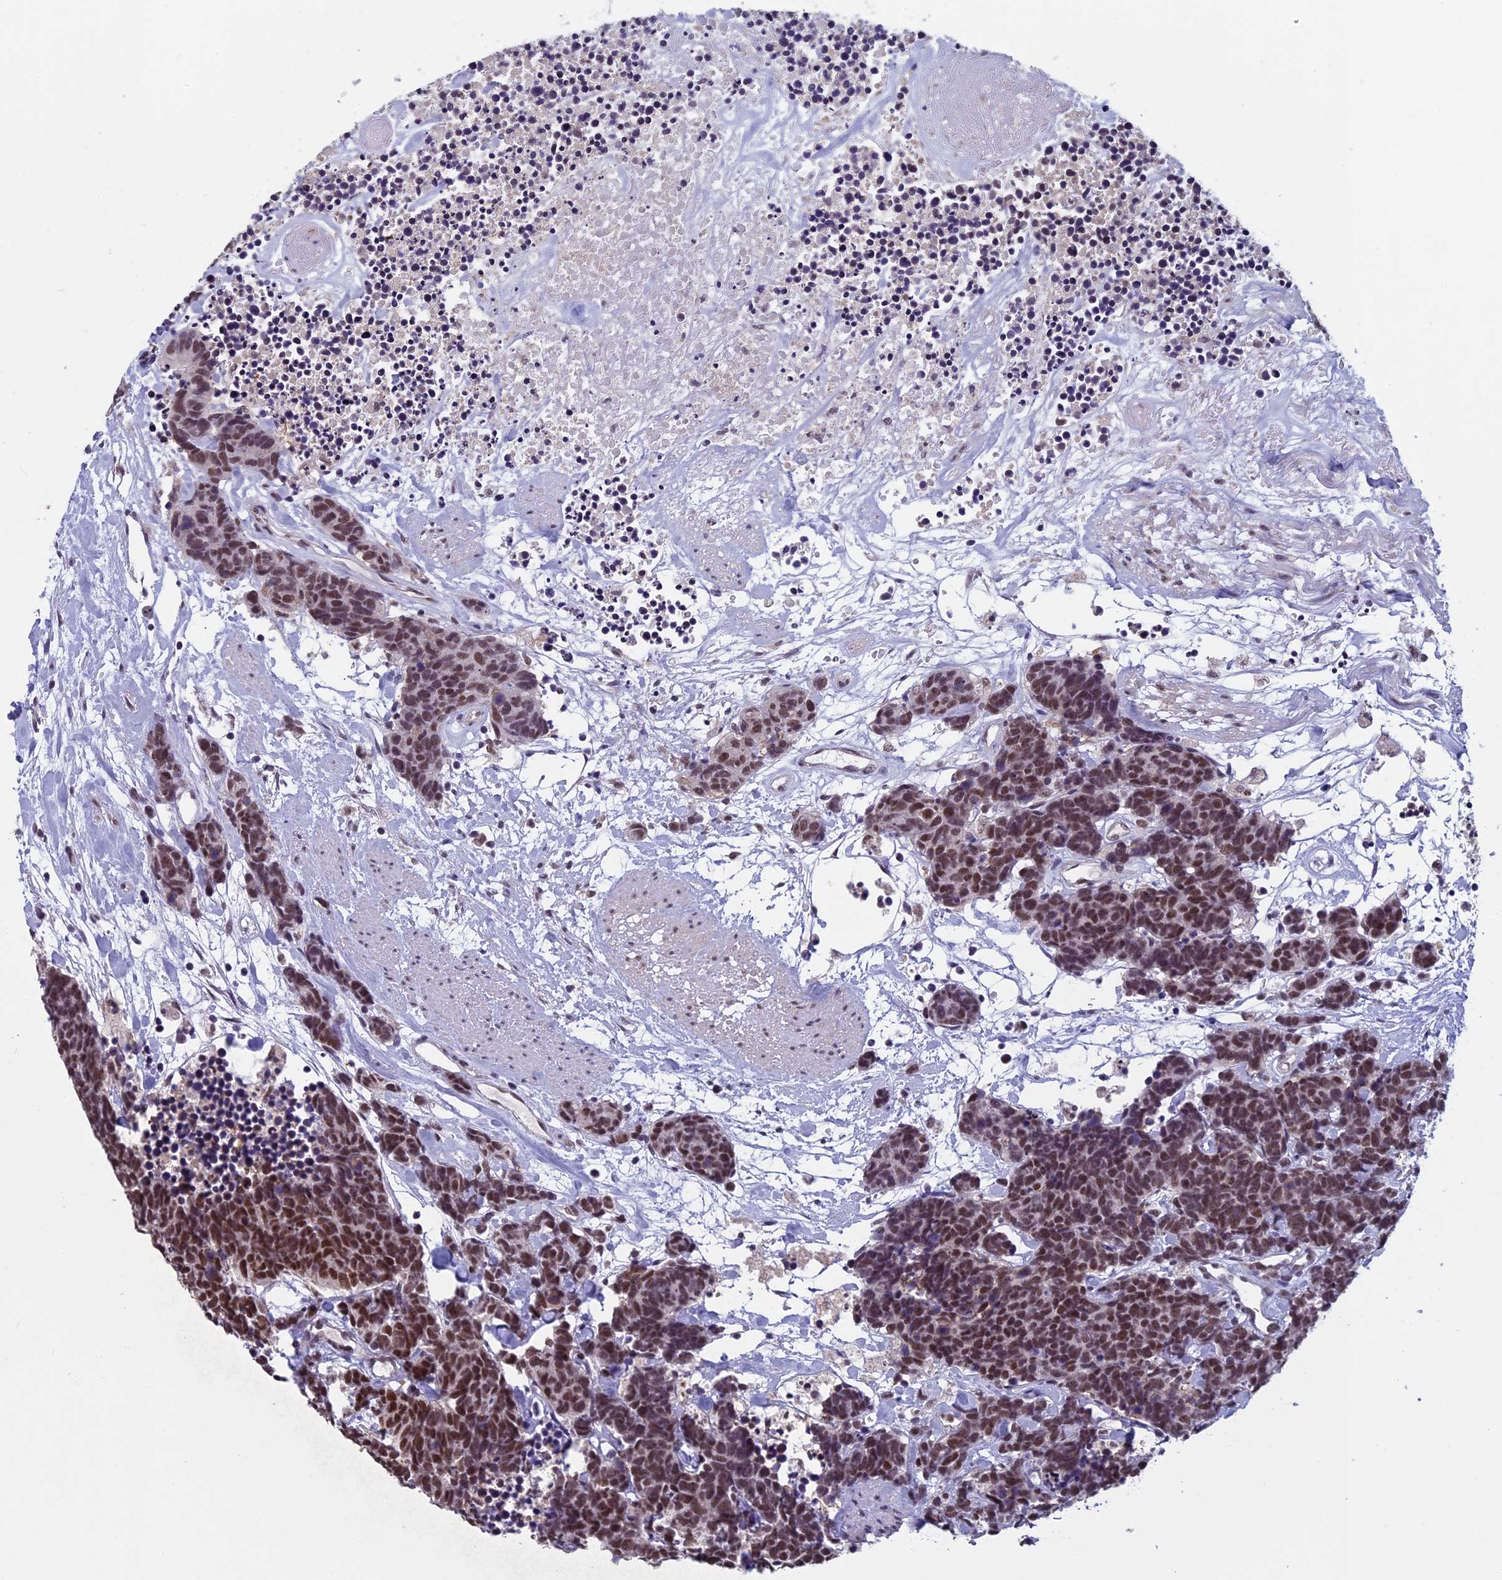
{"staining": {"intensity": "strong", "quantity": ">75%", "location": "nuclear"}, "tissue": "carcinoid", "cell_type": "Tumor cells", "image_type": "cancer", "snomed": [{"axis": "morphology", "description": "Carcinoma, NOS"}, {"axis": "morphology", "description": "Carcinoid, malignant, NOS"}, {"axis": "topography", "description": "Urinary bladder"}], "caption": "Carcinoma stained for a protein reveals strong nuclear positivity in tumor cells.", "gene": "RNF40", "patient": {"sex": "male", "age": 57}}